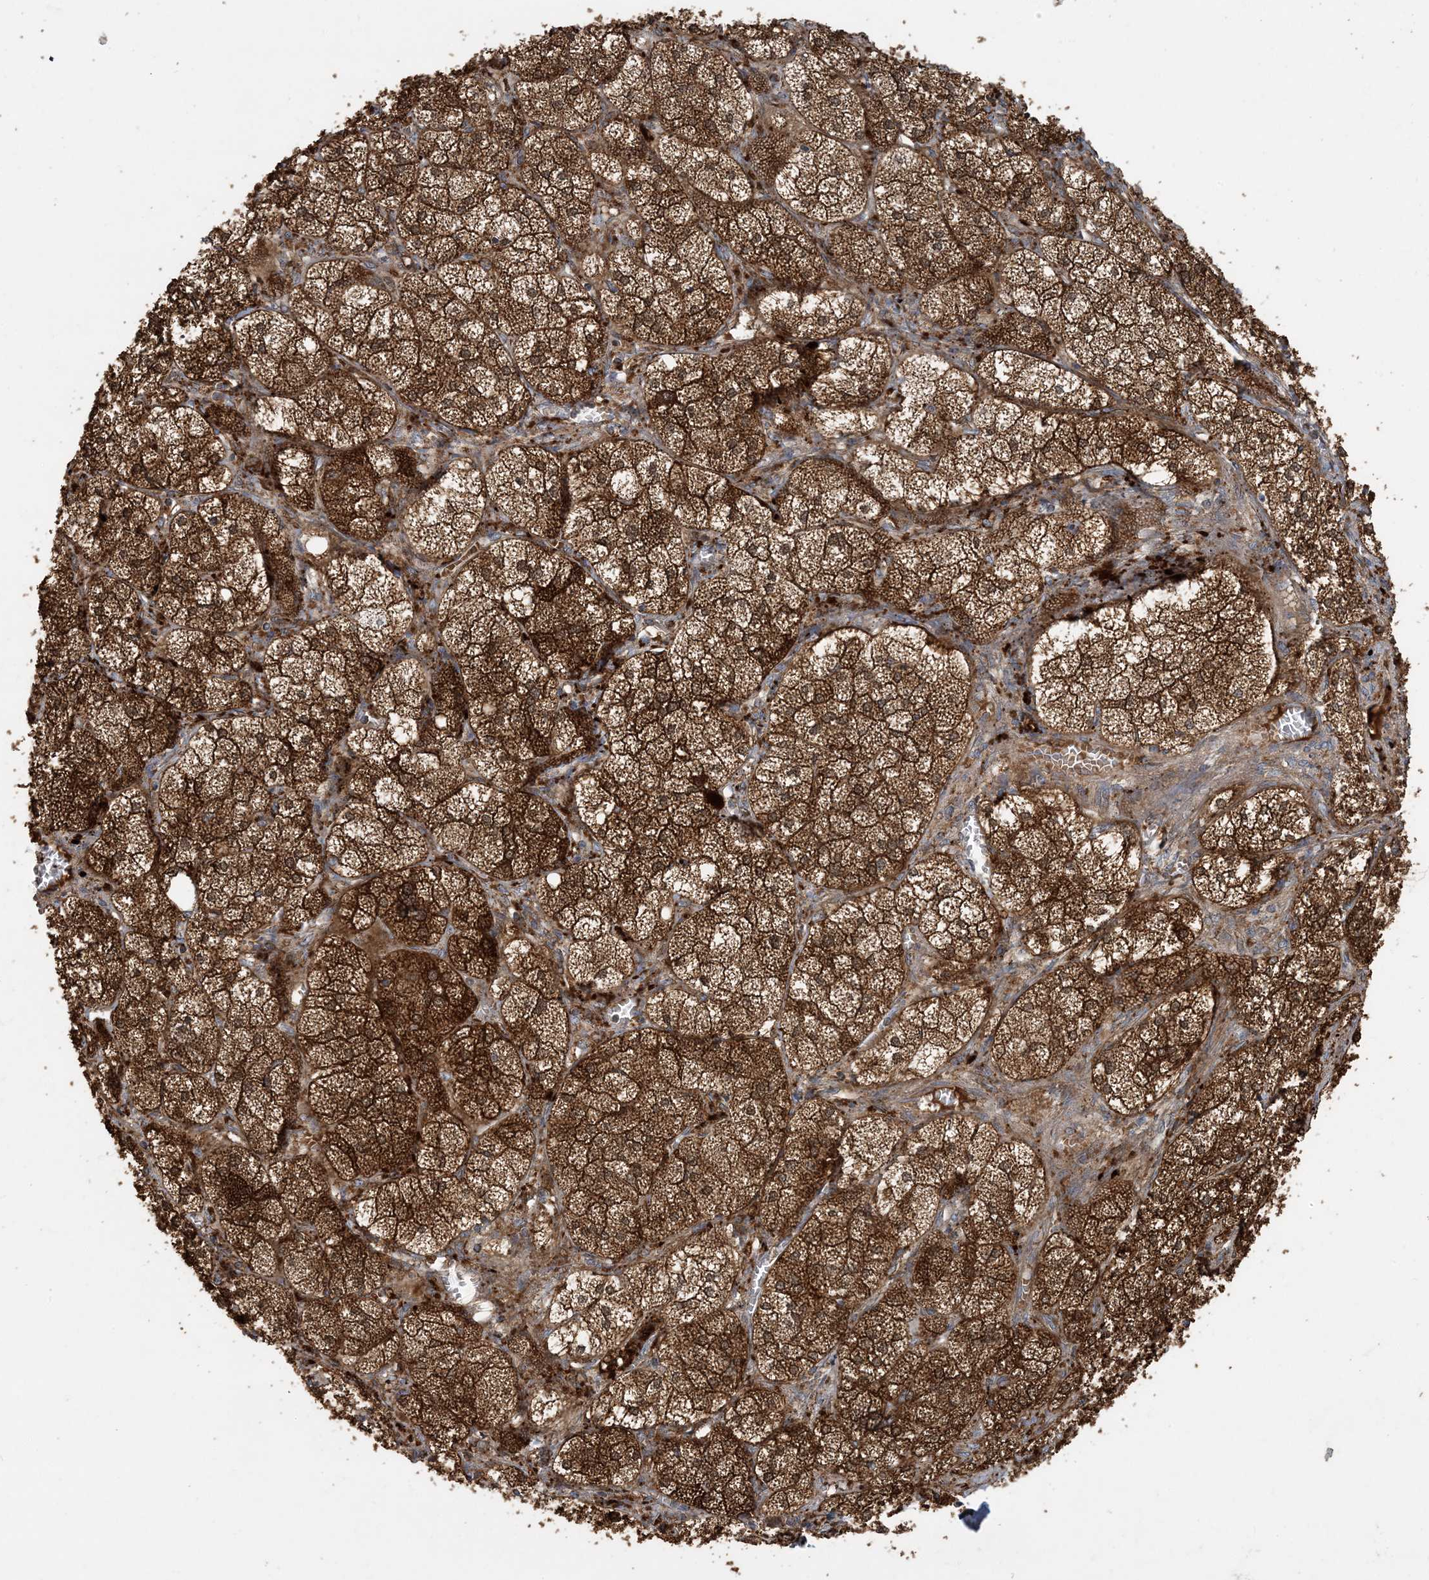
{"staining": {"intensity": "strong", "quantity": ">75%", "location": "cytoplasmic/membranous"}, "tissue": "adrenal gland", "cell_type": "Glandular cells", "image_type": "normal", "snomed": [{"axis": "morphology", "description": "Normal tissue, NOS"}, {"axis": "topography", "description": "Adrenal gland"}], "caption": "Strong cytoplasmic/membranous expression is seen in approximately >75% of glandular cells in unremarkable adrenal gland. The staining was performed using DAB, with brown indicating positive protein expression. Nuclei are stained blue with hematoxylin.", "gene": "LTN1", "patient": {"sex": "female", "age": 61}}